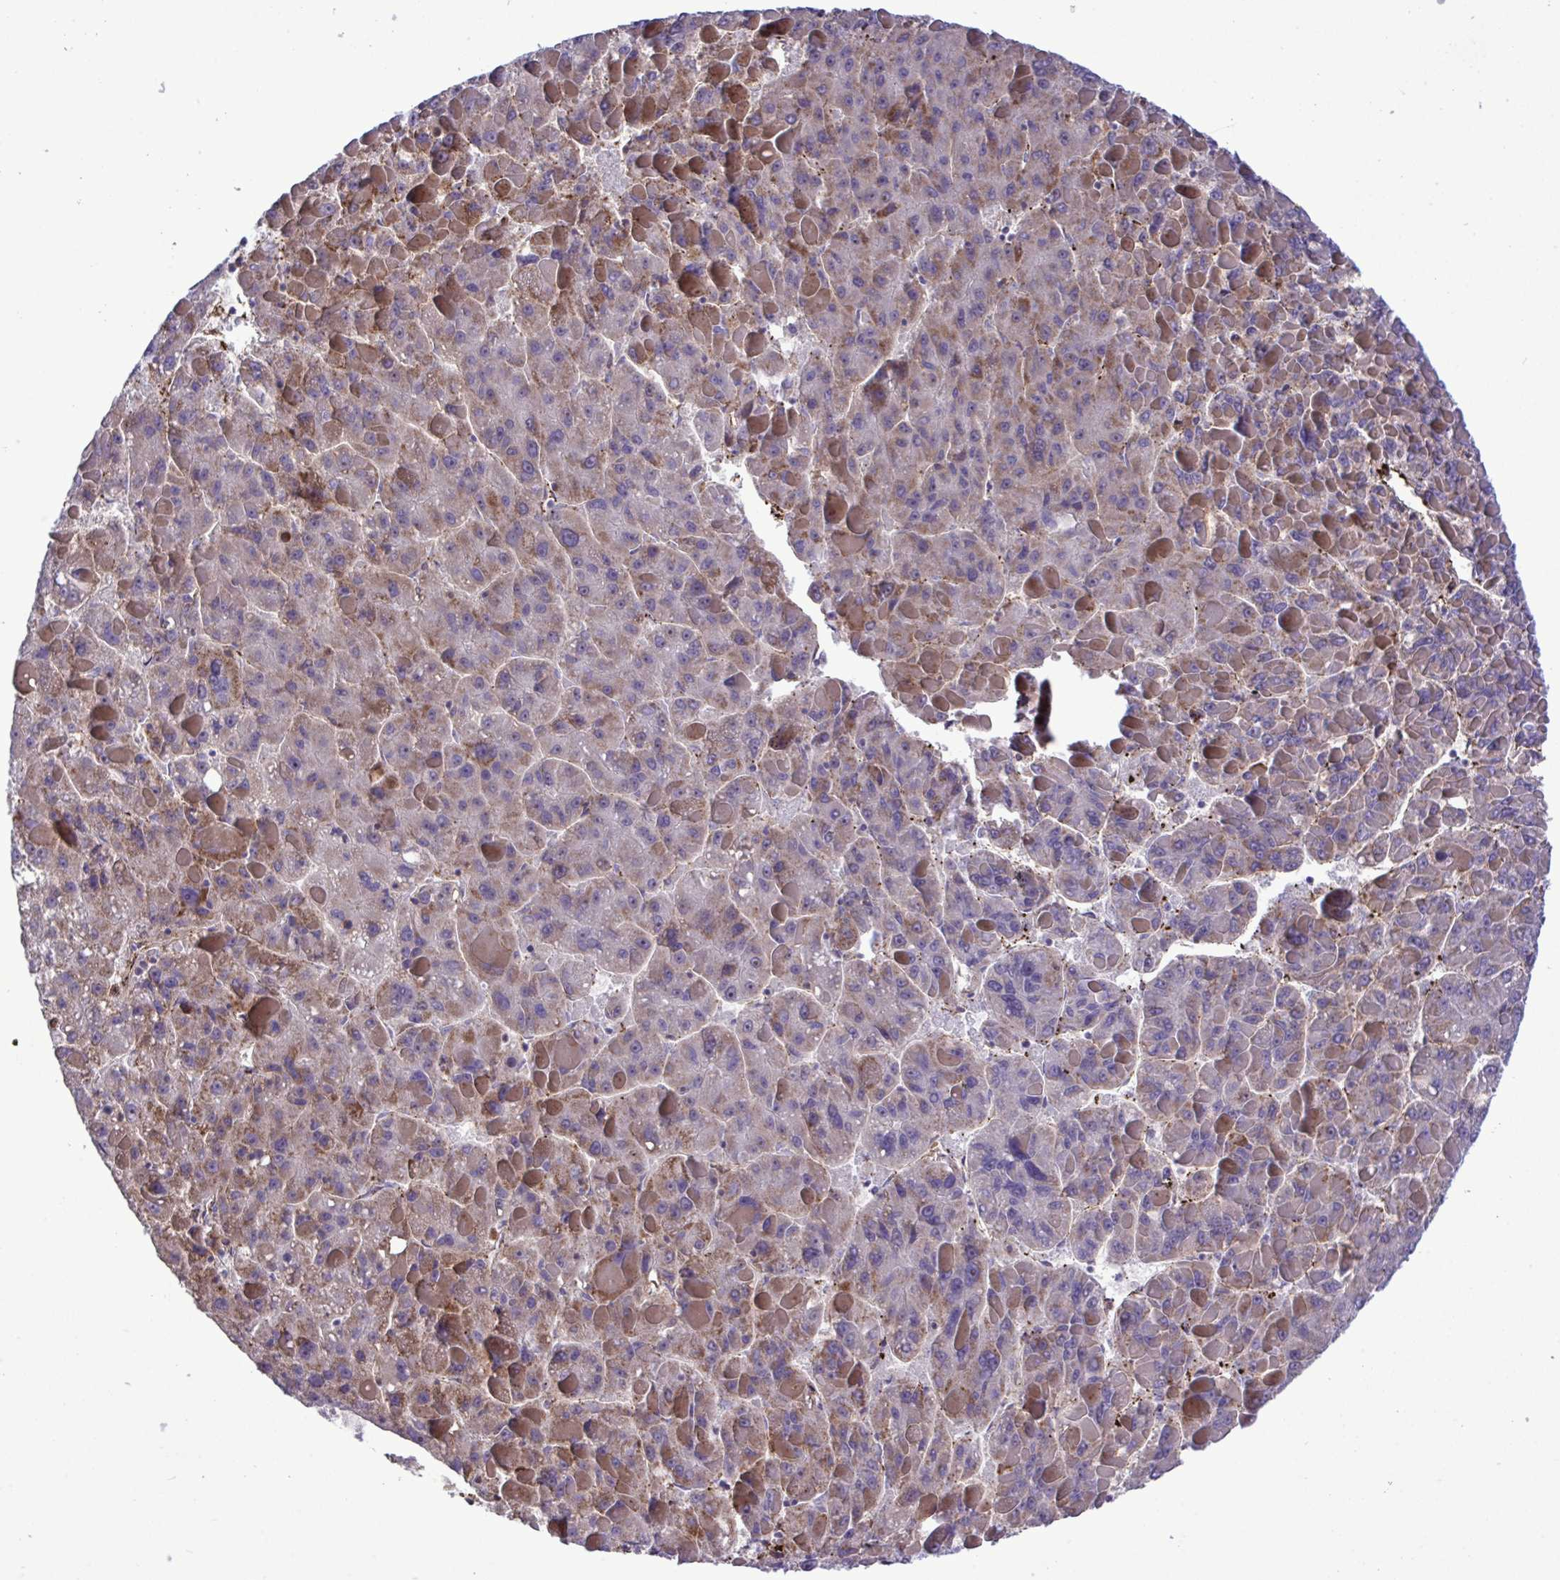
{"staining": {"intensity": "moderate", "quantity": ">75%", "location": "cytoplasmic/membranous"}, "tissue": "liver cancer", "cell_type": "Tumor cells", "image_type": "cancer", "snomed": [{"axis": "morphology", "description": "Carcinoma, Hepatocellular, NOS"}, {"axis": "topography", "description": "Liver"}], "caption": "An immunohistochemistry histopathology image of neoplastic tissue is shown. Protein staining in brown highlights moderate cytoplasmic/membranous positivity in liver cancer within tumor cells.", "gene": "CD101", "patient": {"sex": "female", "age": 82}}